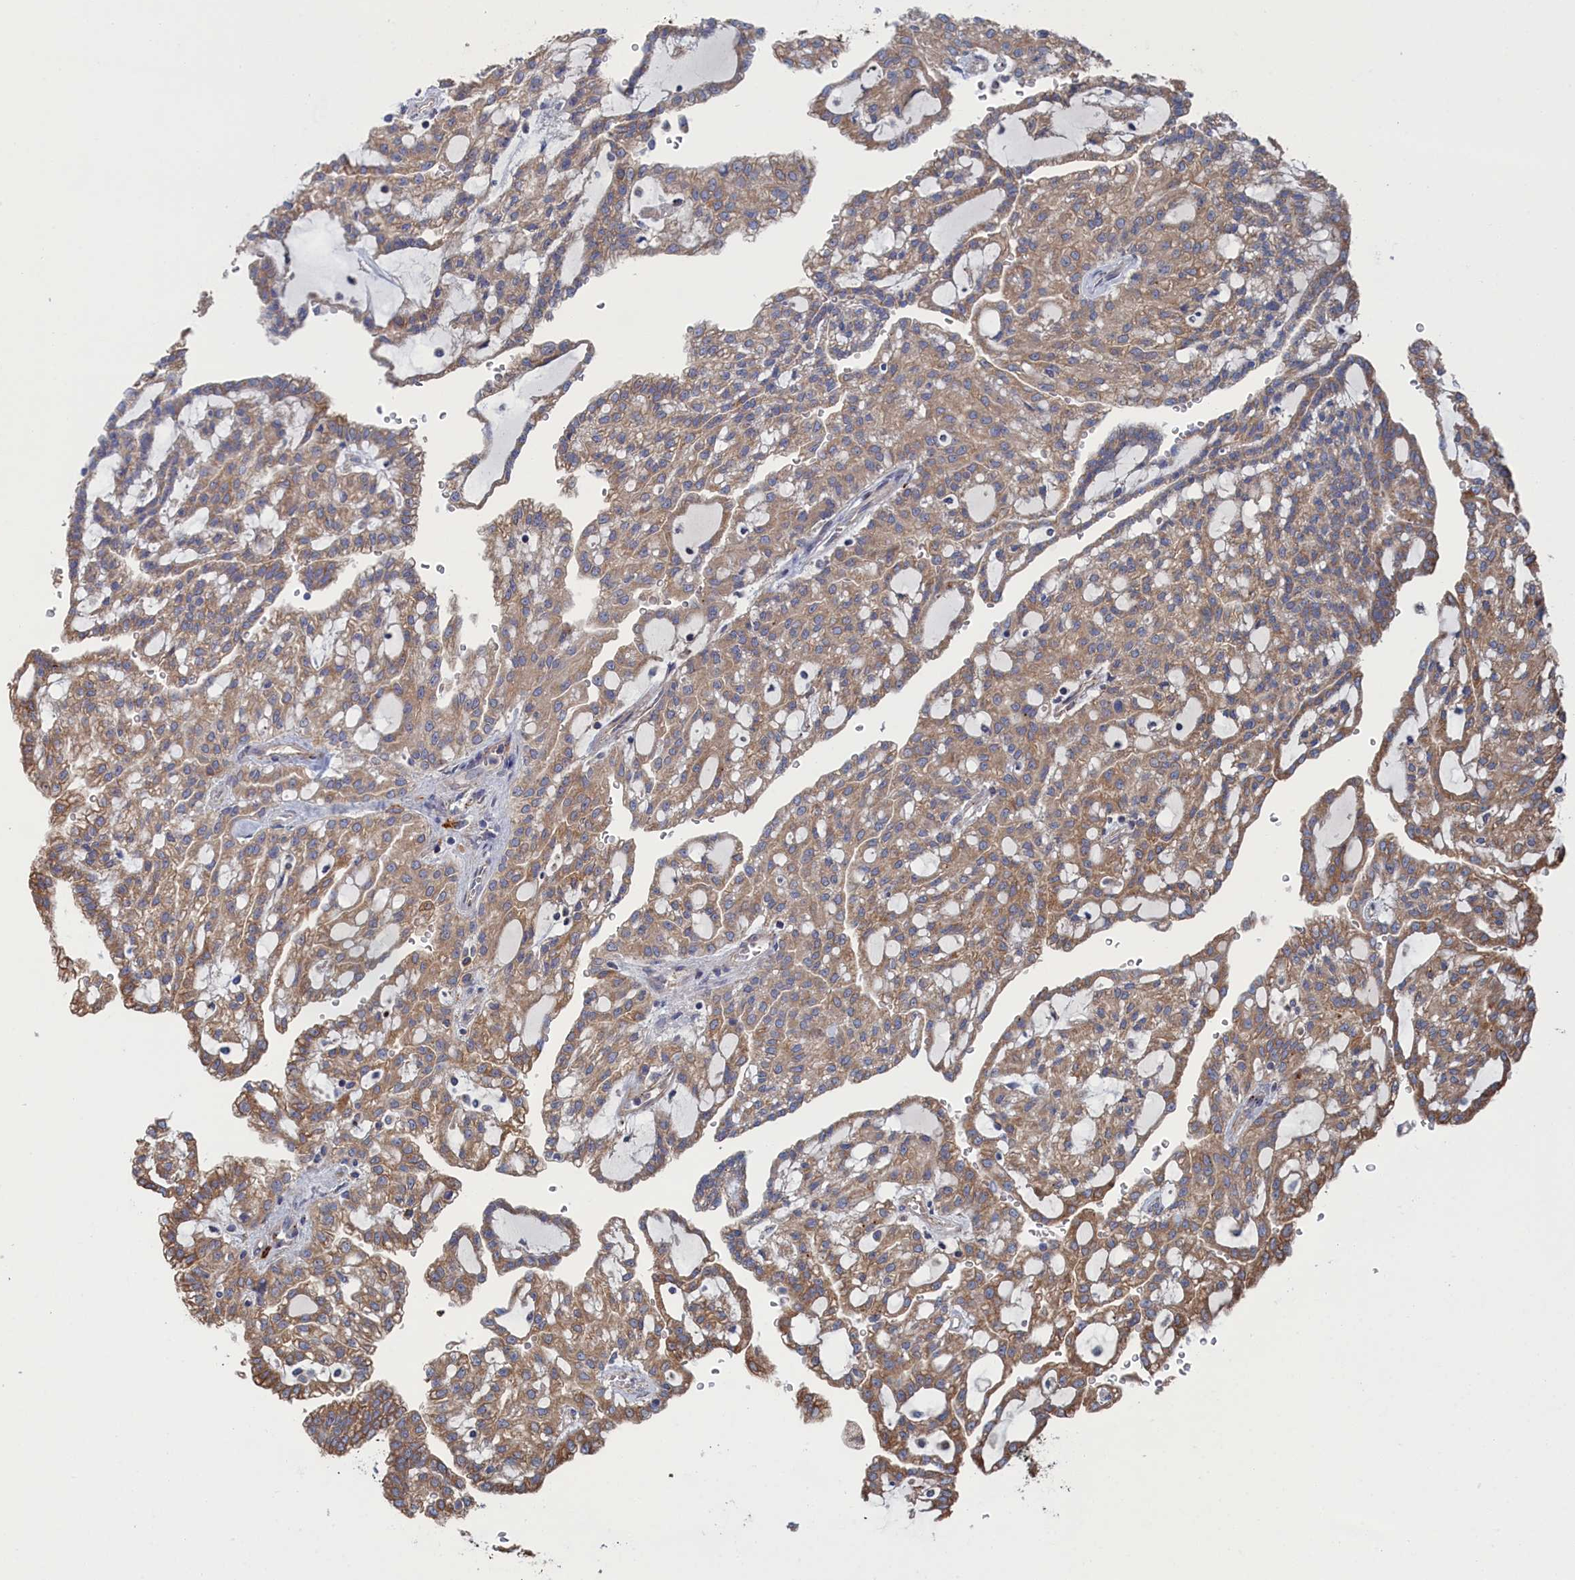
{"staining": {"intensity": "moderate", "quantity": ">75%", "location": "cytoplasmic/membranous"}, "tissue": "renal cancer", "cell_type": "Tumor cells", "image_type": "cancer", "snomed": [{"axis": "morphology", "description": "Adenocarcinoma, NOS"}, {"axis": "topography", "description": "Kidney"}], "caption": "DAB (3,3'-diaminobenzidine) immunohistochemical staining of human renal cancer exhibits moderate cytoplasmic/membranous protein expression in approximately >75% of tumor cells. The staining is performed using DAB brown chromogen to label protein expression. The nuclei are counter-stained blue using hematoxylin.", "gene": "FILIP1L", "patient": {"sex": "male", "age": 63}}